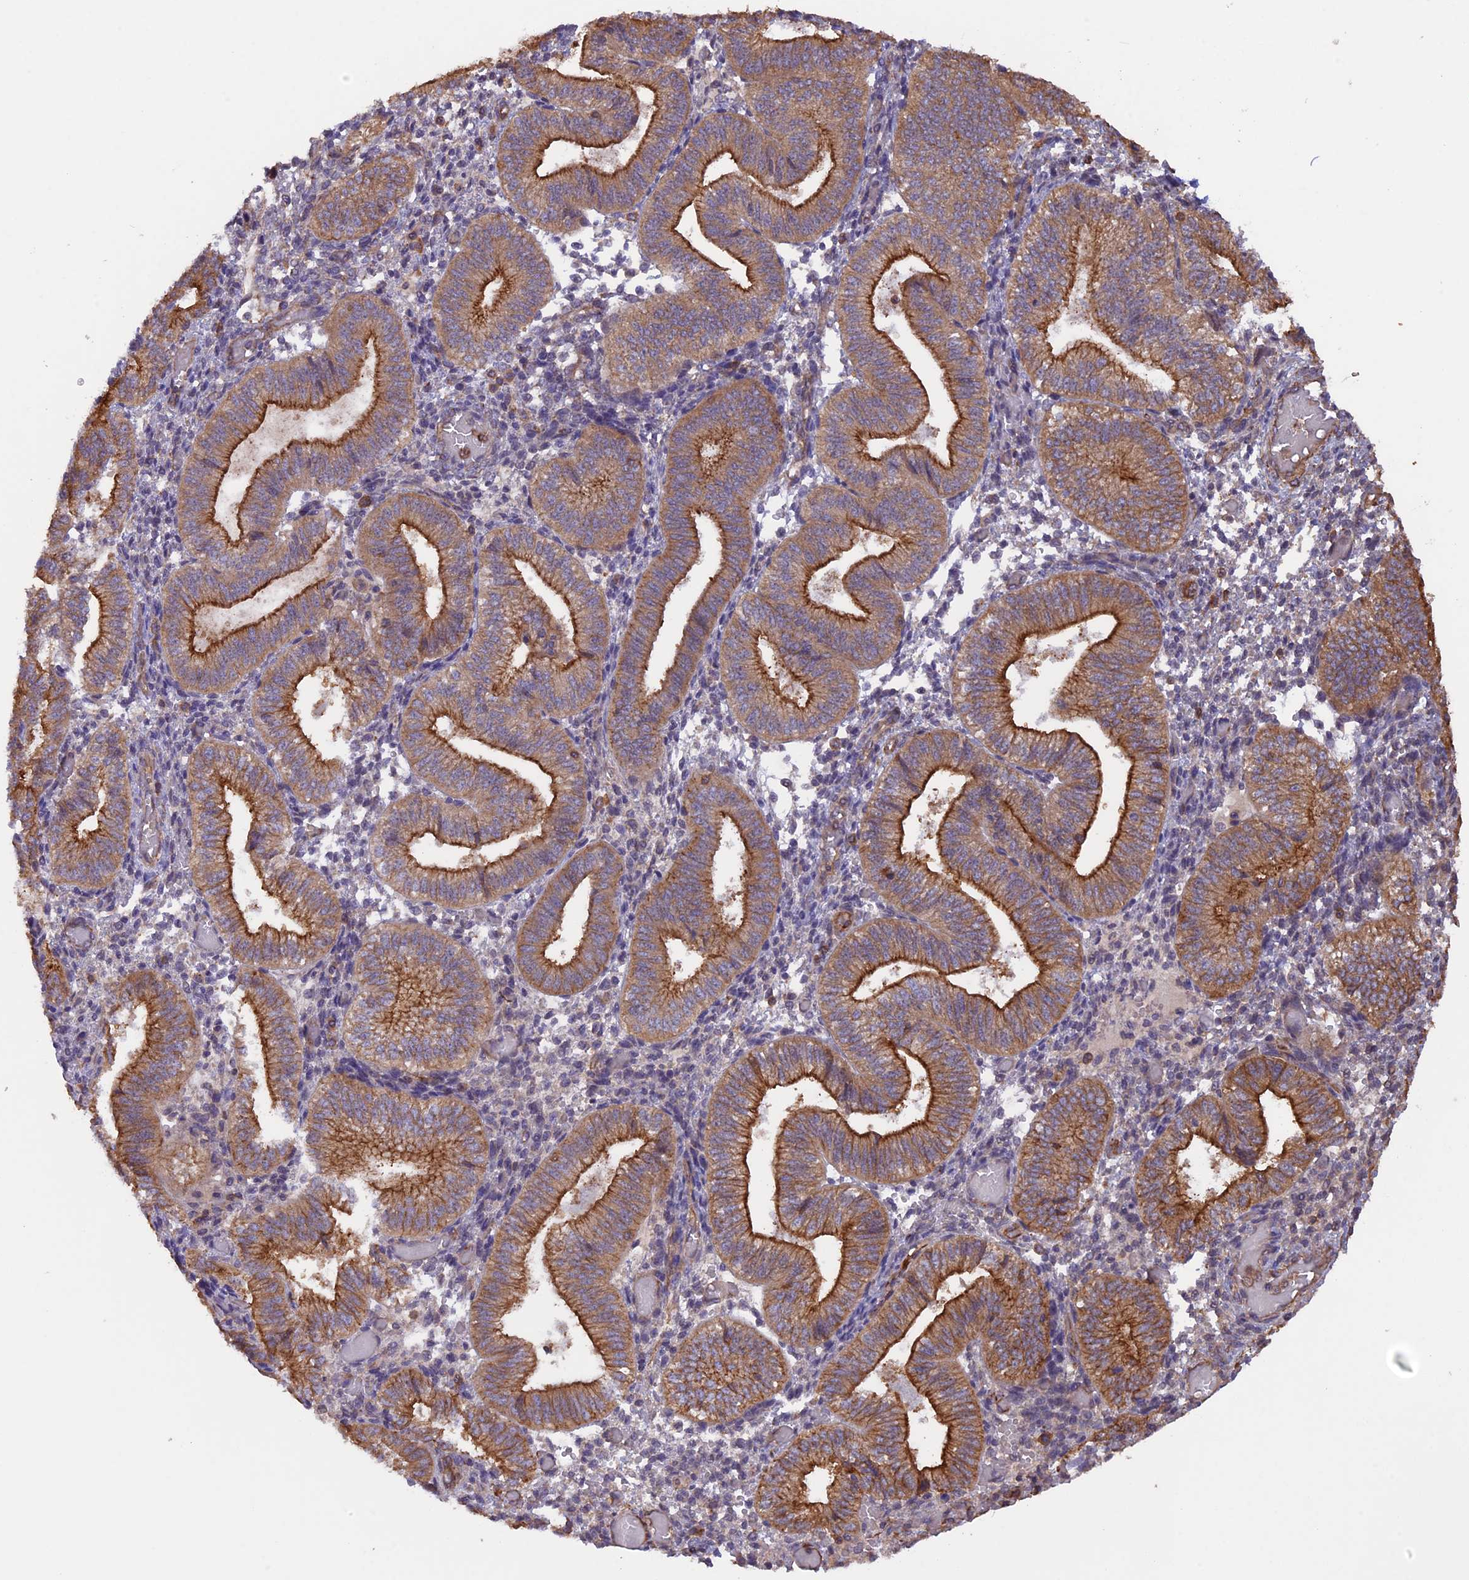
{"staining": {"intensity": "moderate", "quantity": "25%-75%", "location": "cytoplasmic/membranous"}, "tissue": "endometrium", "cell_type": "Cells in endometrial stroma", "image_type": "normal", "snomed": [{"axis": "morphology", "description": "Normal tissue, NOS"}, {"axis": "topography", "description": "Endometrium"}], "caption": "IHC of normal human endometrium exhibits medium levels of moderate cytoplasmic/membranous positivity in approximately 25%-75% of cells in endometrial stroma. (DAB IHC, brown staining for protein, blue staining for nuclei).", "gene": "GAS8", "patient": {"sex": "female", "age": 34}}